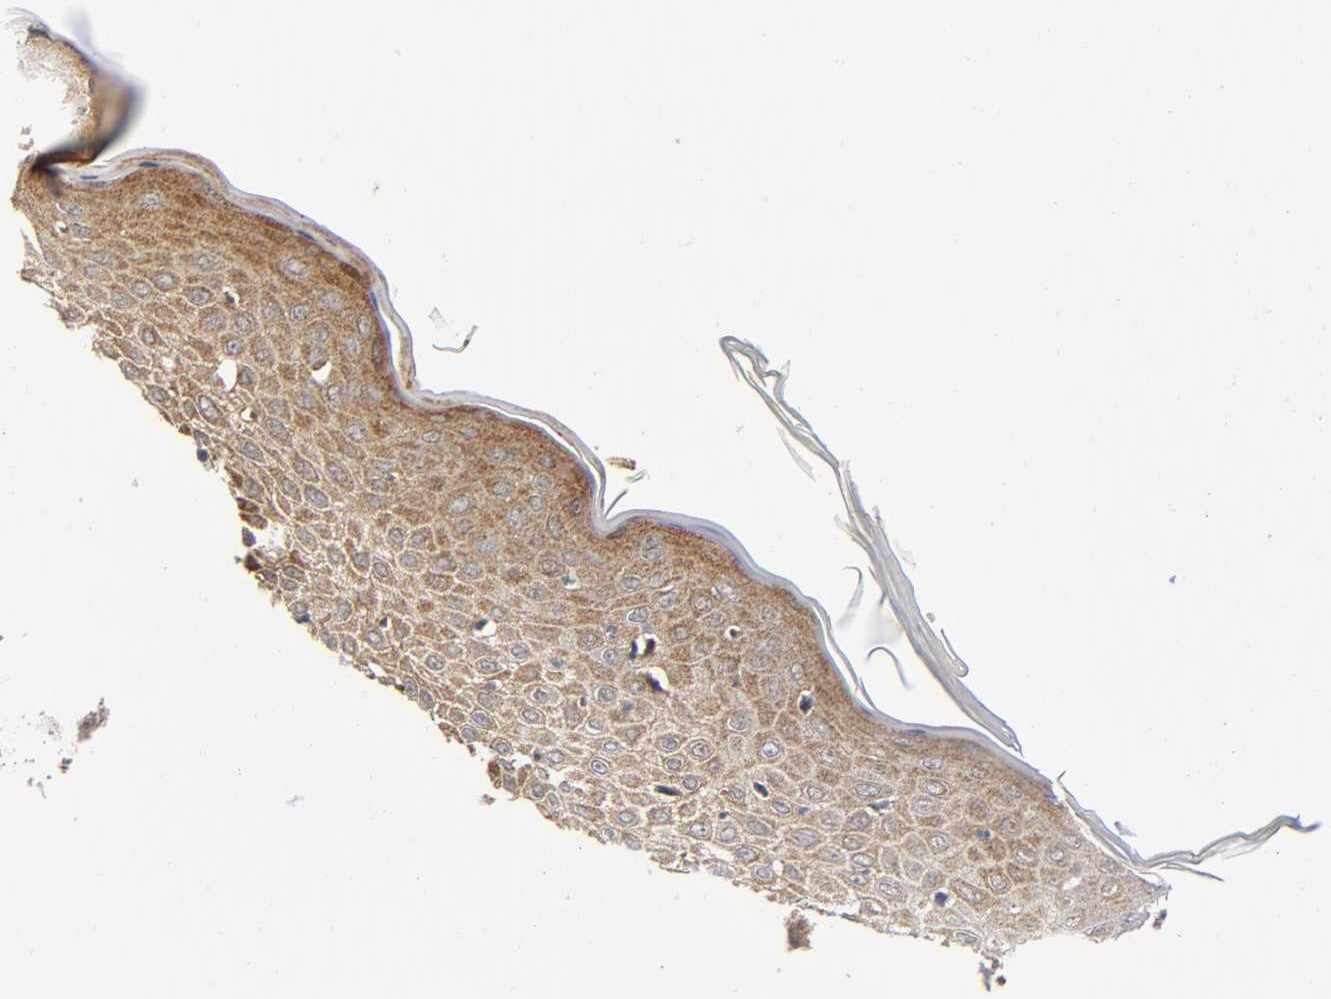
{"staining": {"intensity": "moderate", "quantity": ">75%", "location": "cytoplasmic/membranous"}, "tissue": "skin cancer", "cell_type": "Tumor cells", "image_type": "cancer", "snomed": [{"axis": "morphology", "description": "Squamous cell carcinoma, NOS"}, {"axis": "topography", "description": "Skin"}], "caption": "Immunohistochemistry (DAB) staining of human skin squamous cell carcinoma displays moderate cytoplasmic/membranous protein staining in about >75% of tumor cells. Nuclei are stained in blue.", "gene": "EIF5", "patient": {"sex": "female", "age": 59}}